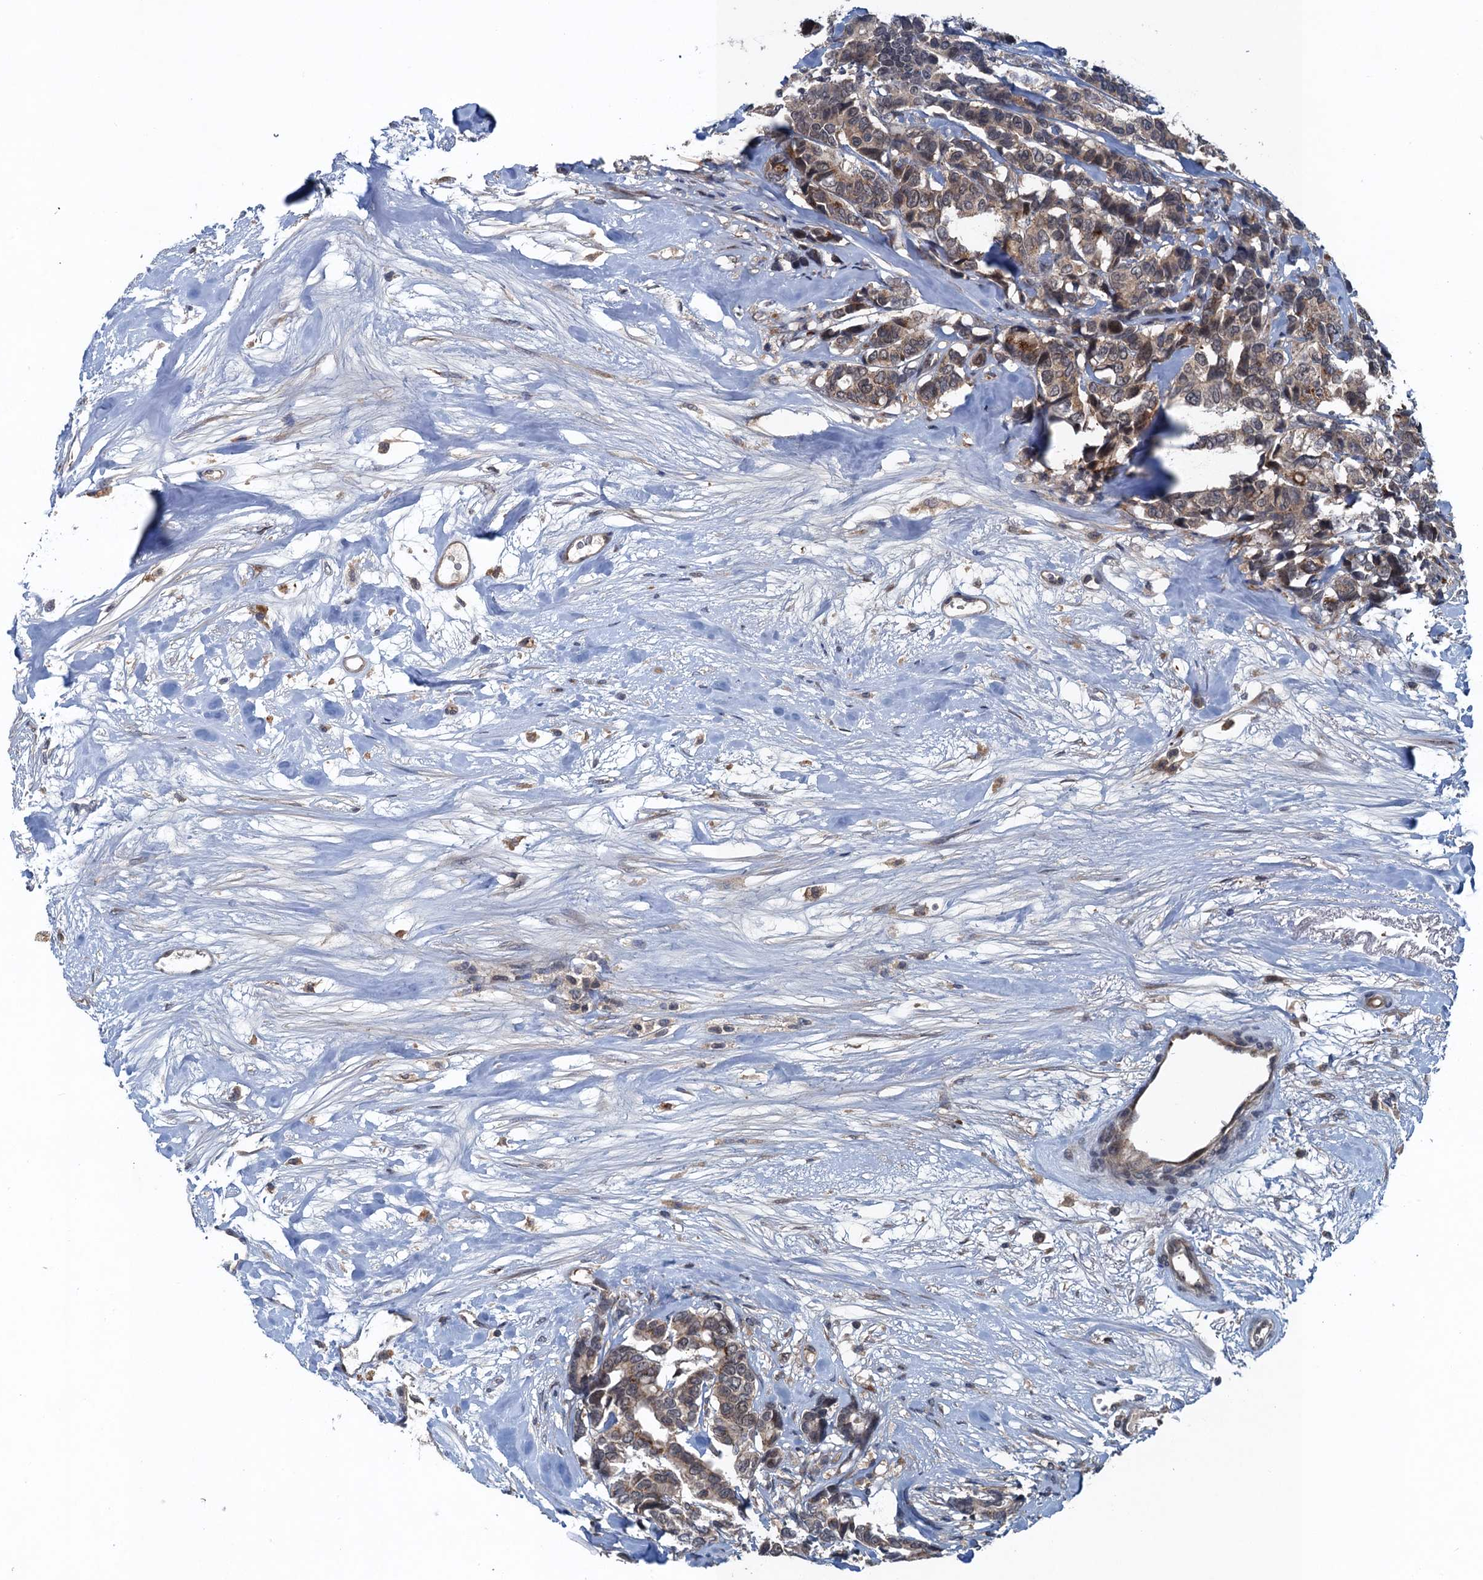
{"staining": {"intensity": "weak", "quantity": ">75%", "location": "cytoplasmic/membranous,nuclear"}, "tissue": "breast cancer", "cell_type": "Tumor cells", "image_type": "cancer", "snomed": [{"axis": "morphology", "description": "Duct carcinoma"}, {"axis": "topography", "description": "Breast"}], "caption": "Invasive ductal carcinoma (breast) was stained to show a protein in brown. There is low levels of weak cytoplasmic/membranous and nuclear expression in about >75% of tumor cells.", "gene": "RNF165", "patient": {"sex": "female", "age": 87}}